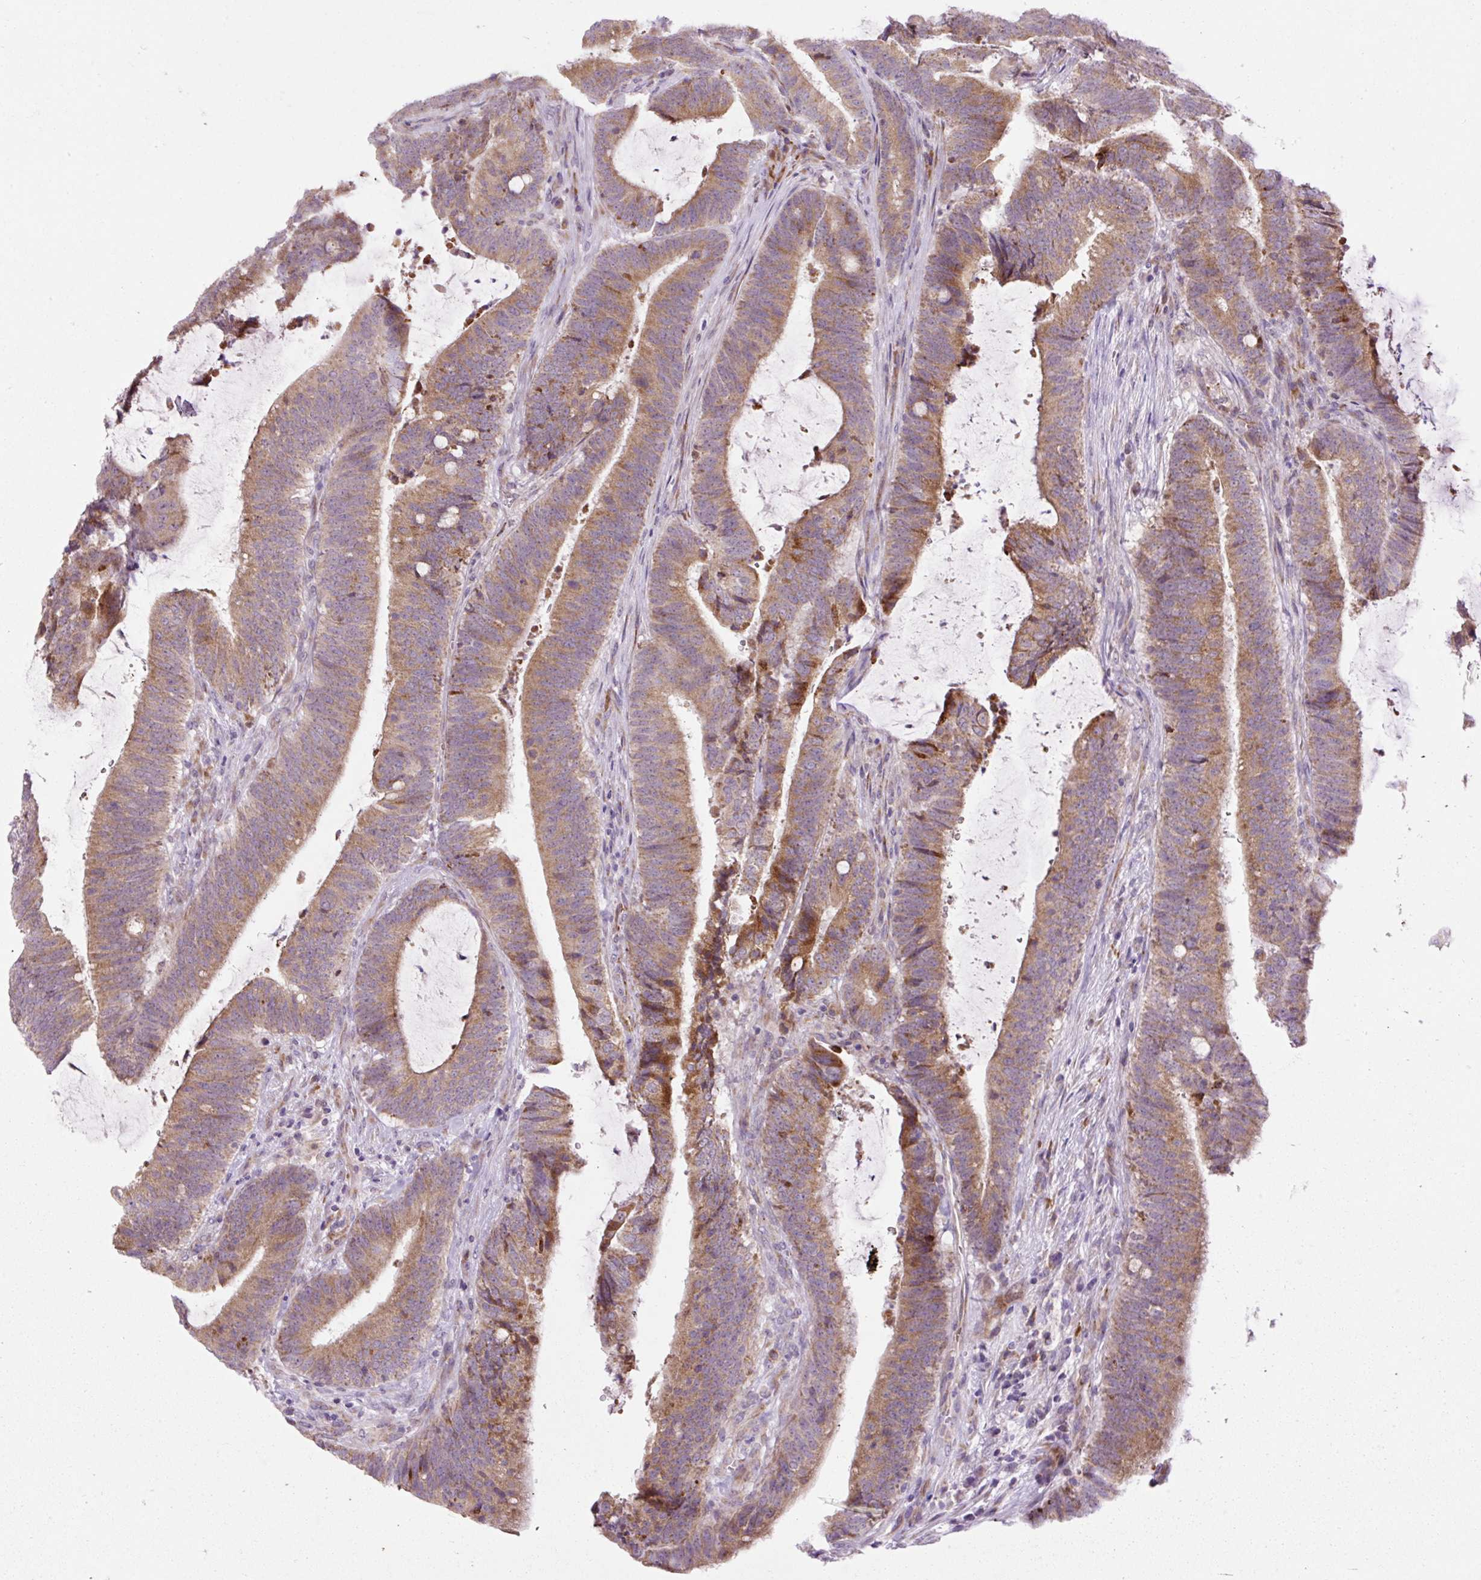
{"staining": {"intensity": "moderate", "quantity": ">75%", "location": "cytoplasmic/membranous"}, "tissue": "colorectal cancer", "cell_type": "Tumor cells", "image_type": "cancer", "snomed": [{"axis": "morphology", "description": "Adenocarcinoma, NOS"}, {"axis": "topography", "description": "Colon"}], "caption": "Immunohistochemical staining of colorectal cancer demonstrates medium levels of moderate cytoplasmic/membranous staining in about >75% of tumor cells.", "gene": "FMC1", "patient": {"sex": "female", "age": 43}}